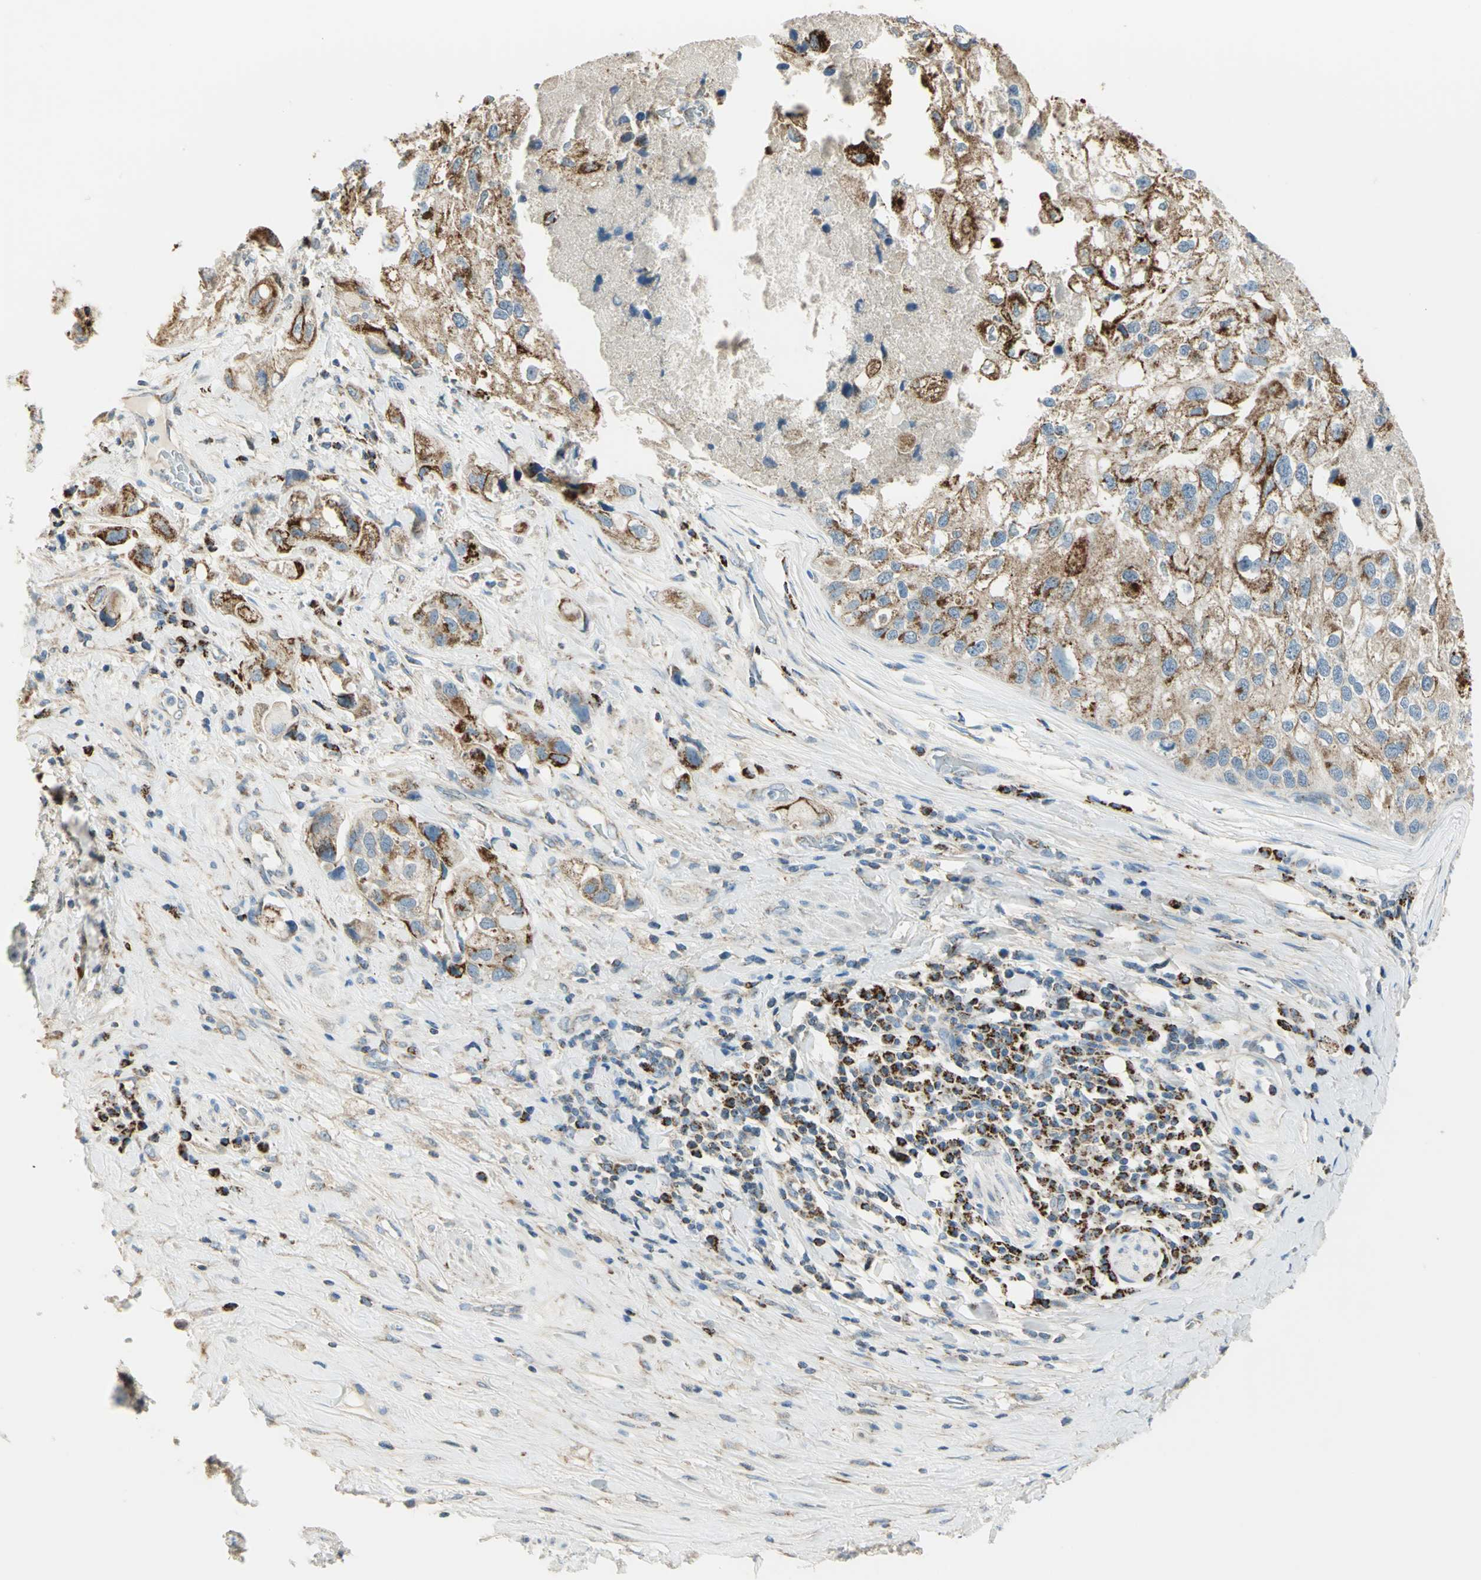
{"staining": {"intensity": "strong", "quantity": ">75%", "location": "cytoplasmic/membranous"}, "tissue": "urothelial cancer", "cell_type": "Tumor cells", "image_type": "cancer", "snomed": [{"axis": "morphology", "description": "Urothelial carcinoma, High grade"}, {"axis": "topography", "description": "Urinary bladder"}], "caption": "Protein staining shows strong cytoplasmic/membranous expression in approximately >75% of tumor cells in urothelial cancer.", "gene": "ACADM", "patient": {"sex": "female", "age": 64}}